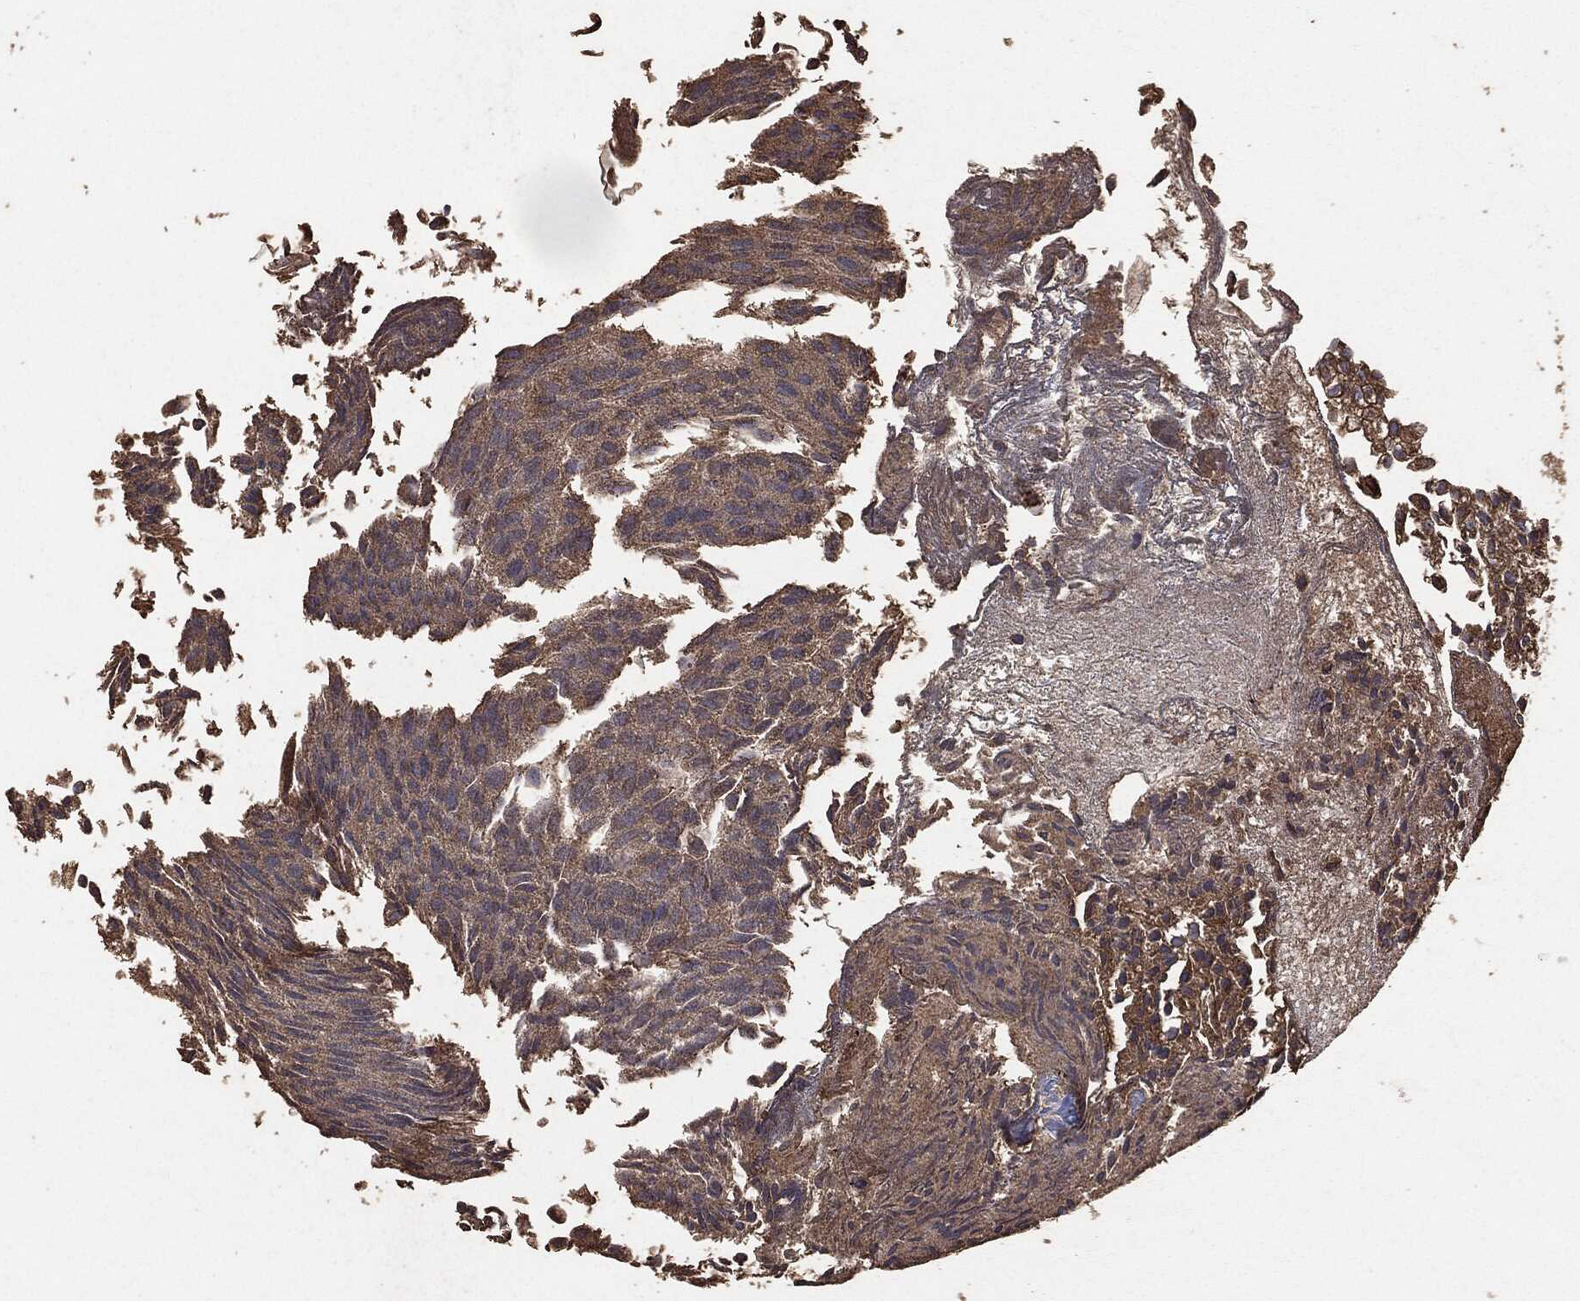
{"staining": {"intensity": "moderate", "quantity": ">75%", "location": "cytoplasmic/membranous"}, "tissue": "urothelial cancer", "cell_type": "Tumor cells", "image_type": "cancer", "snomed": [{"axis": "morphology", "description": "Urothelial carcinoma, Low grade"}, {"axis": "topography", "description": "Urinary bladder"}], "caption": "Moderate cytoplasmic/membranous positivity for a protein is identified in about >75% of tumor cells of low-grade urothelial carcinoma using IHC.", "gene": "MTOR", "patient": {"sex": "male", "age": 89}}